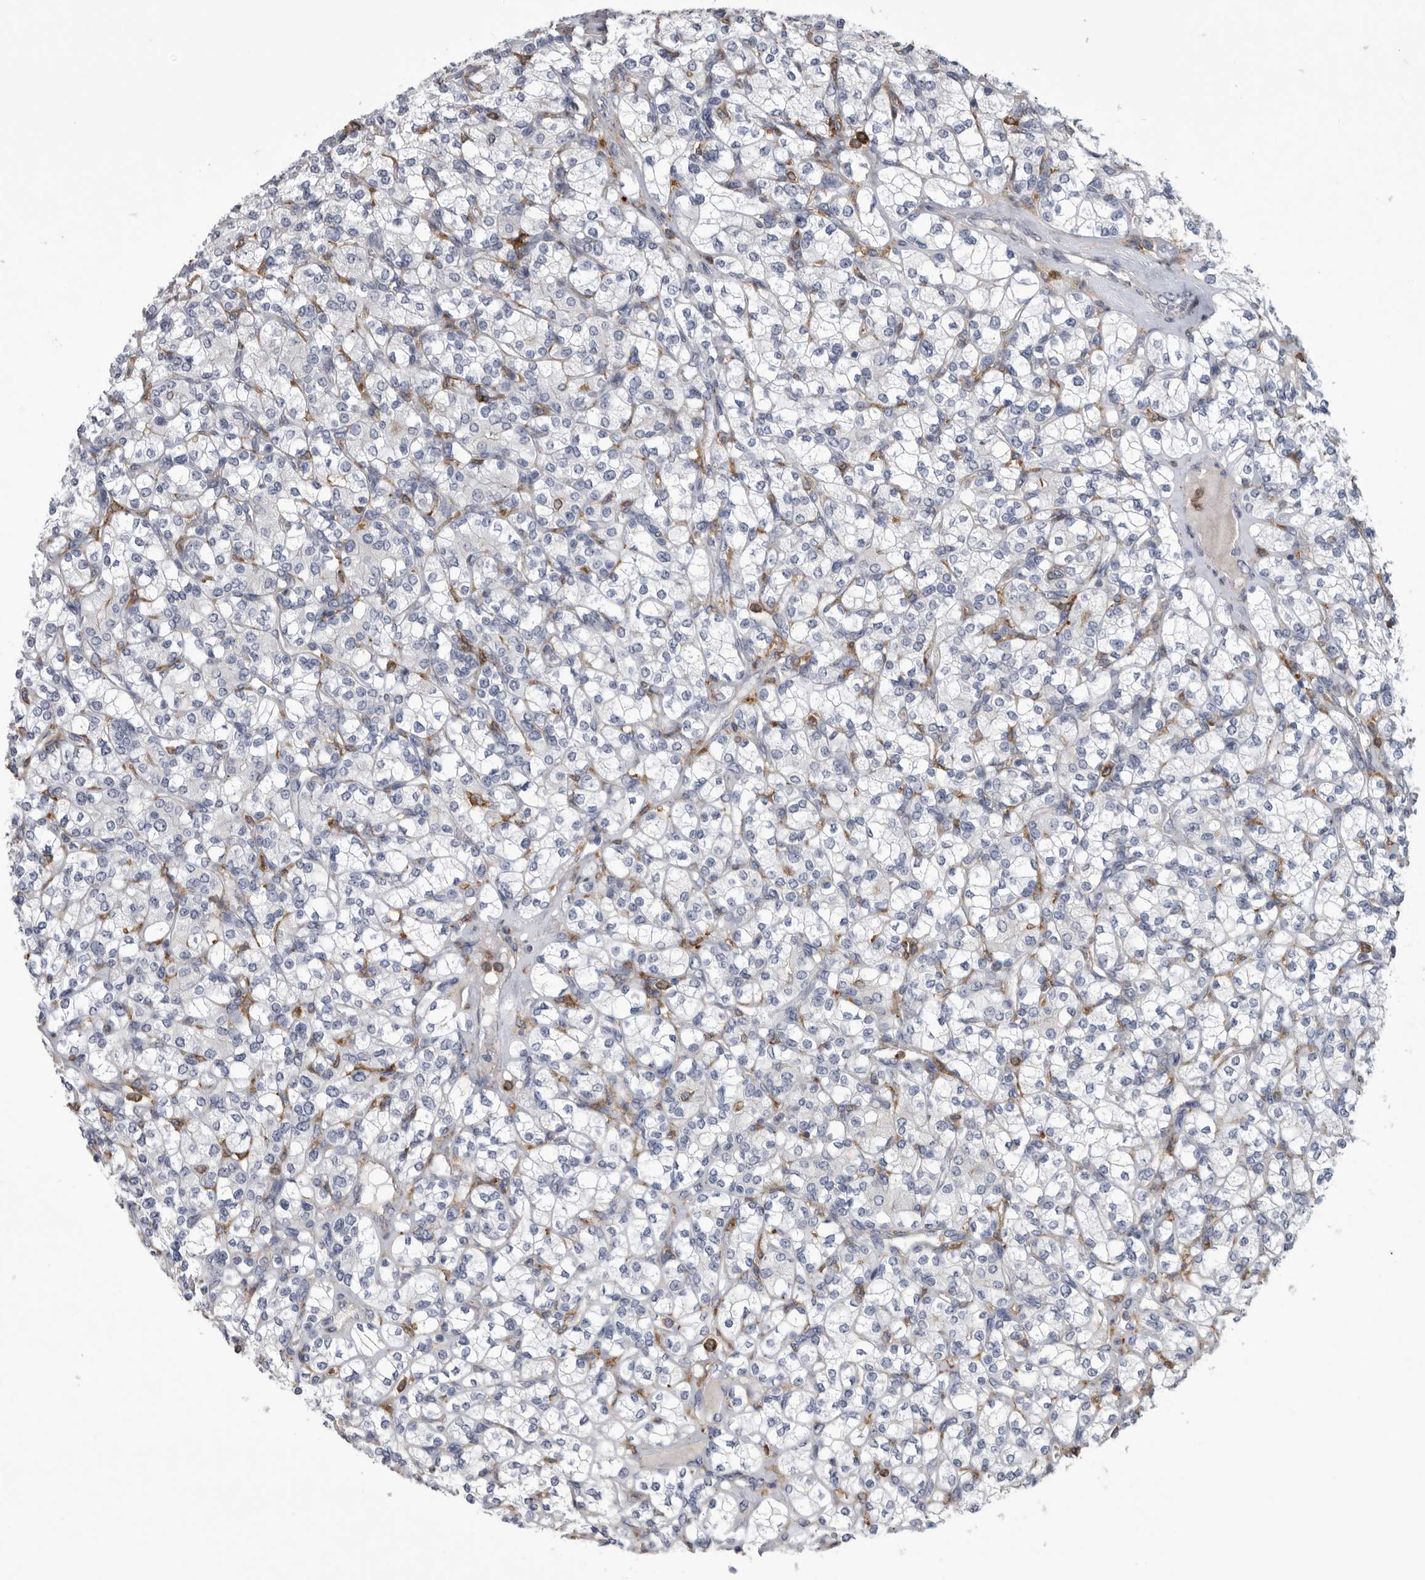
{"staining": {"intensity": "negative", "quantity": "none", "location": "none"}, "tissue": "renal cancer", "cell_type": "Tumor cells", "image_type": "cancer", "snomed": [{"axis": "morphology", "description": "Adenocarcinoma, NOS"}, {"axis": "topography", "description": "Kidney"}], "caption": "DAB (3,3'-diaminobenzidine) immunohistochemical staining of adenocarcinoma (renal) demonstrates no significant expression in tumor cells.", "gene": "SIGLEC10", "patient": {"sex": "male", "age": 77}}